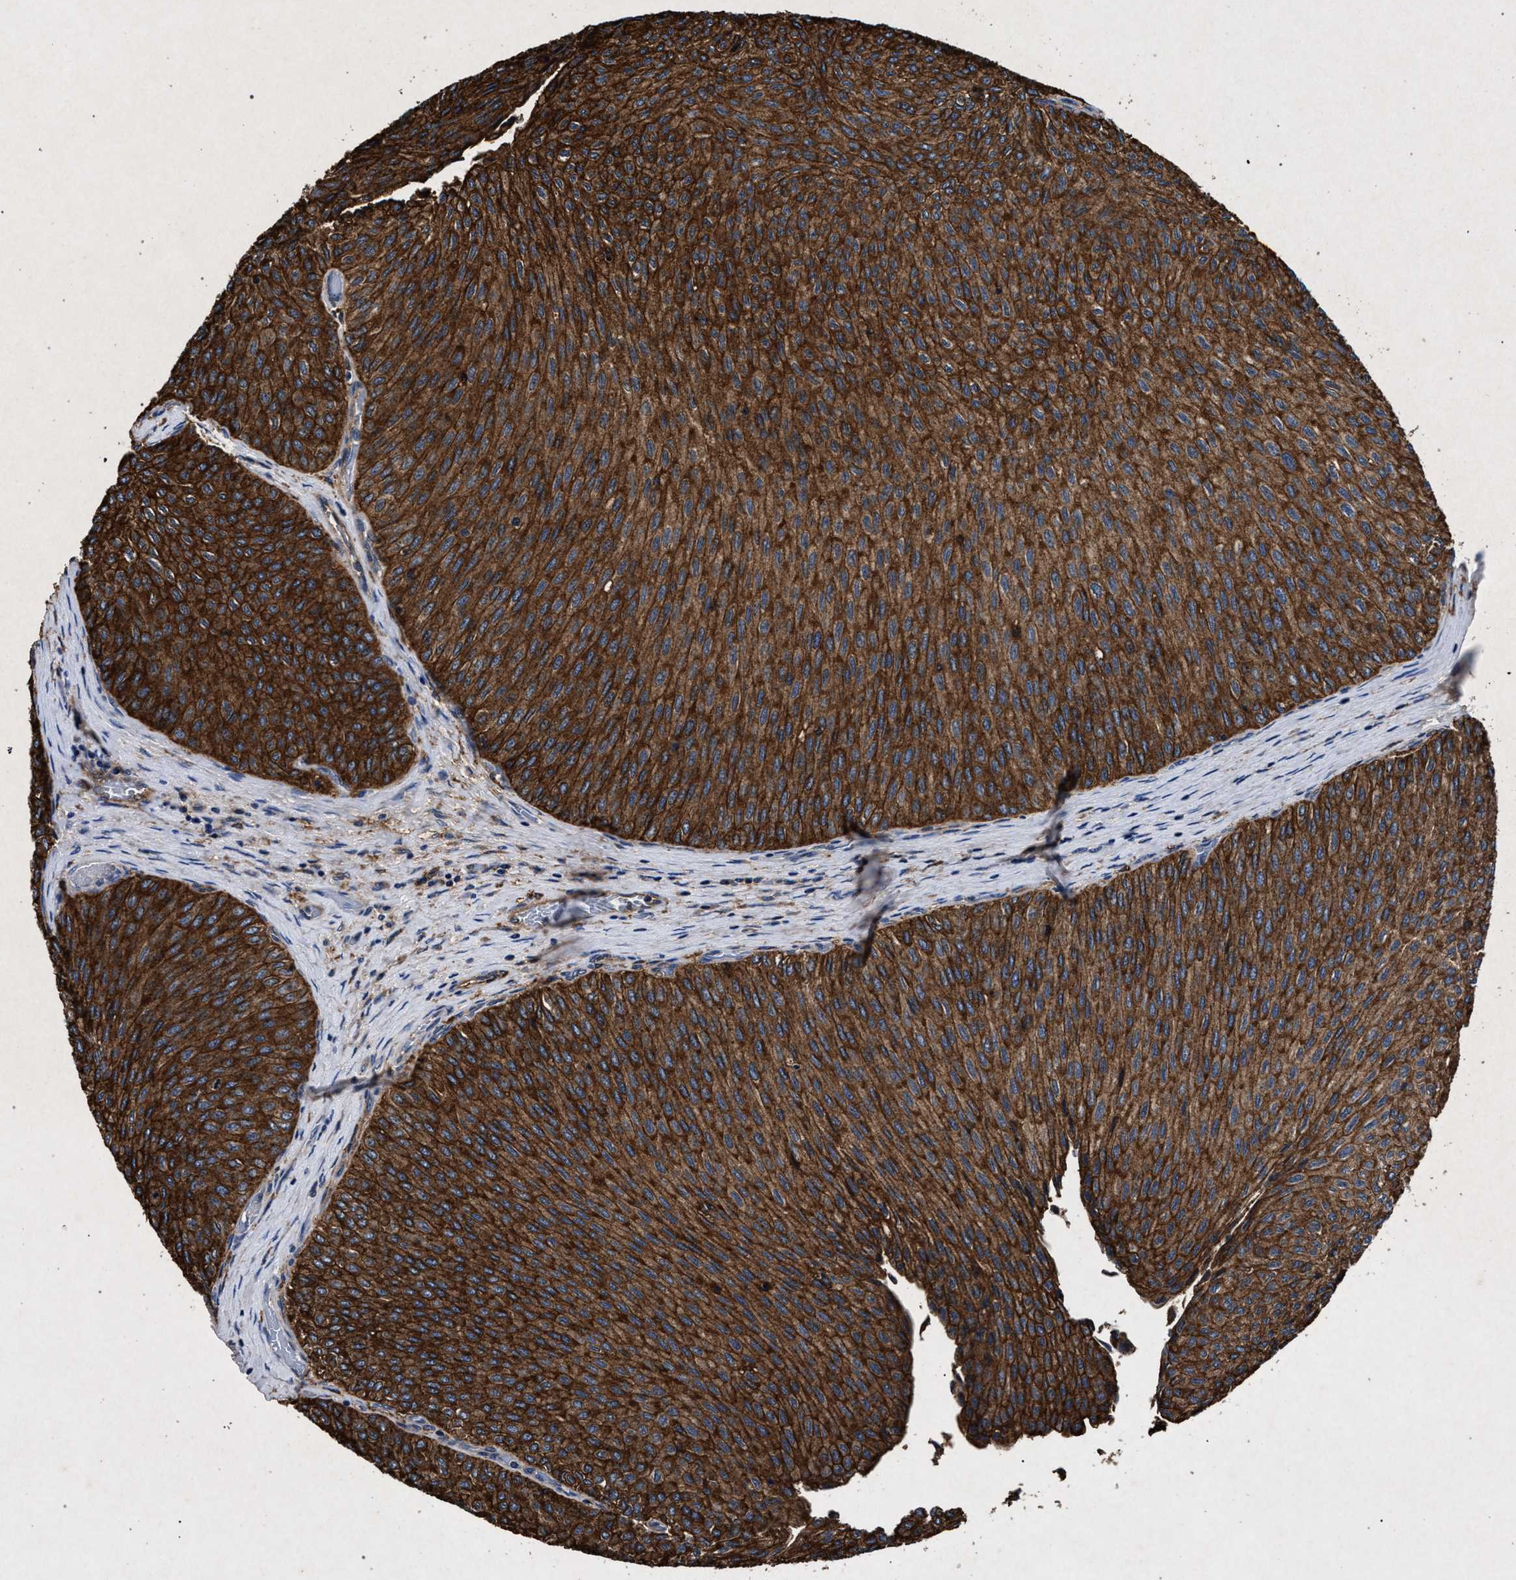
{"staining": {"intensity": "strong", "quantity": ">75%", "location": "cytoplasmic/membranous"}, "tissue": "urothelial cancer", "cell_type": "Tumor cells", "image_type": "cancer", "snomed": [{"axis": "morphology", "description": "Urothelial carcinoma, Low grade"}, {"axis": "topography", "description": "Urinary bladder"}], "caption": "Protein expression by IHC displays strong cytoplasmic/membranous expression in approximately >75% of tumor cells in low-grade urothelial carcinoma.", "gene": "MARCKS", "patient": {"sex": "male", "age": 78}}